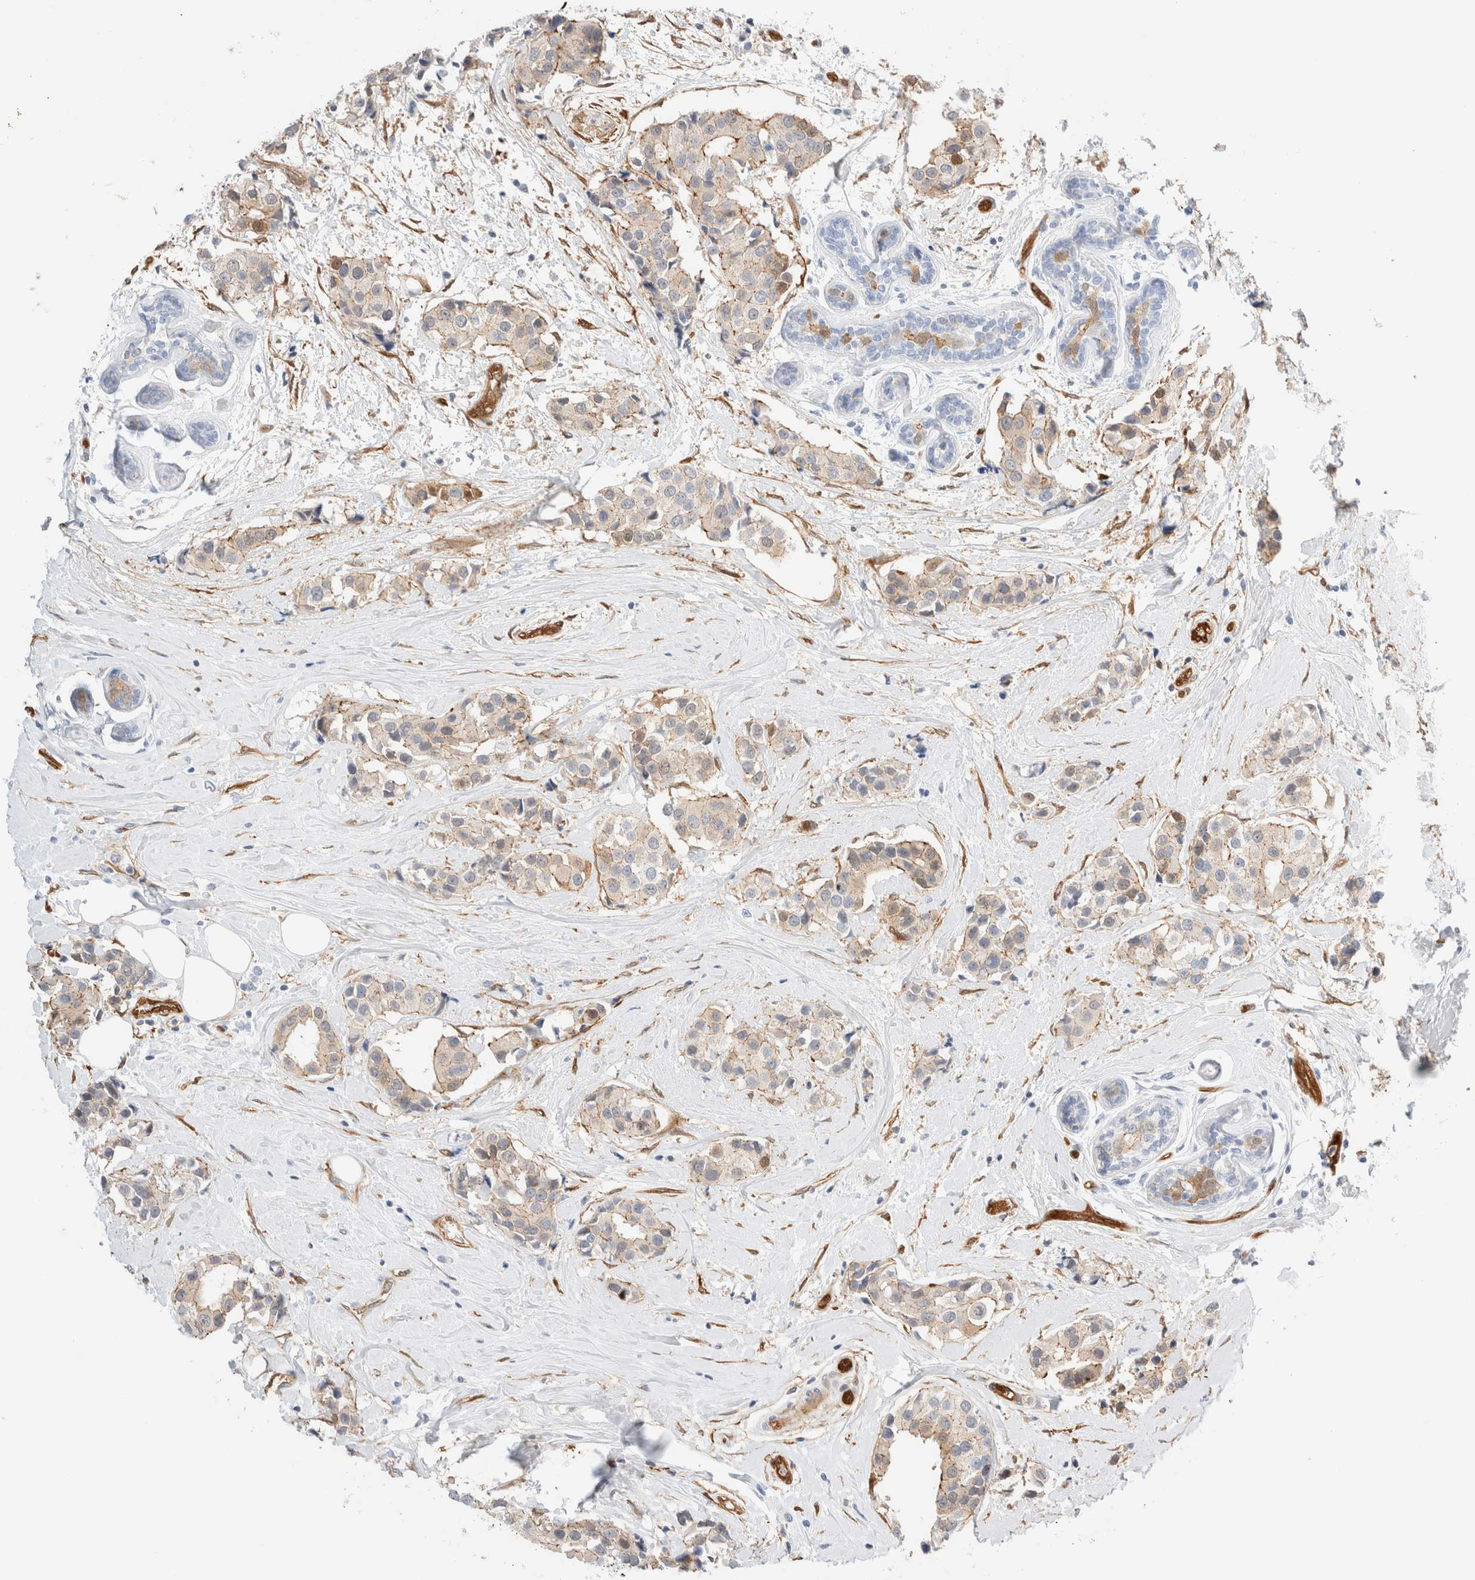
{"staining": {"intensity": "moderate", "quantity": "<25%", "location": "cytoplasmic/membranous"}, "tissue": "breast cancer", "cell_type": "Tumor cells", "image_type": "cancer", "snomed": [{"axis": "morphology", "description": "Normal tissue, NOS"}, {"axis": "morphology", "description": "Duct carcinoma"}, {"axis": "topography", "description": "Breast"}], "caption": "Brown immunohistochemical staining in breast cancer (invasive ductal carcinoma) displays moderate cytoplasmic/membranous staining in approximately <25% of tumor cells.", "gene": "LMCD1", "patient": {"sex": "female", "age": 39}}